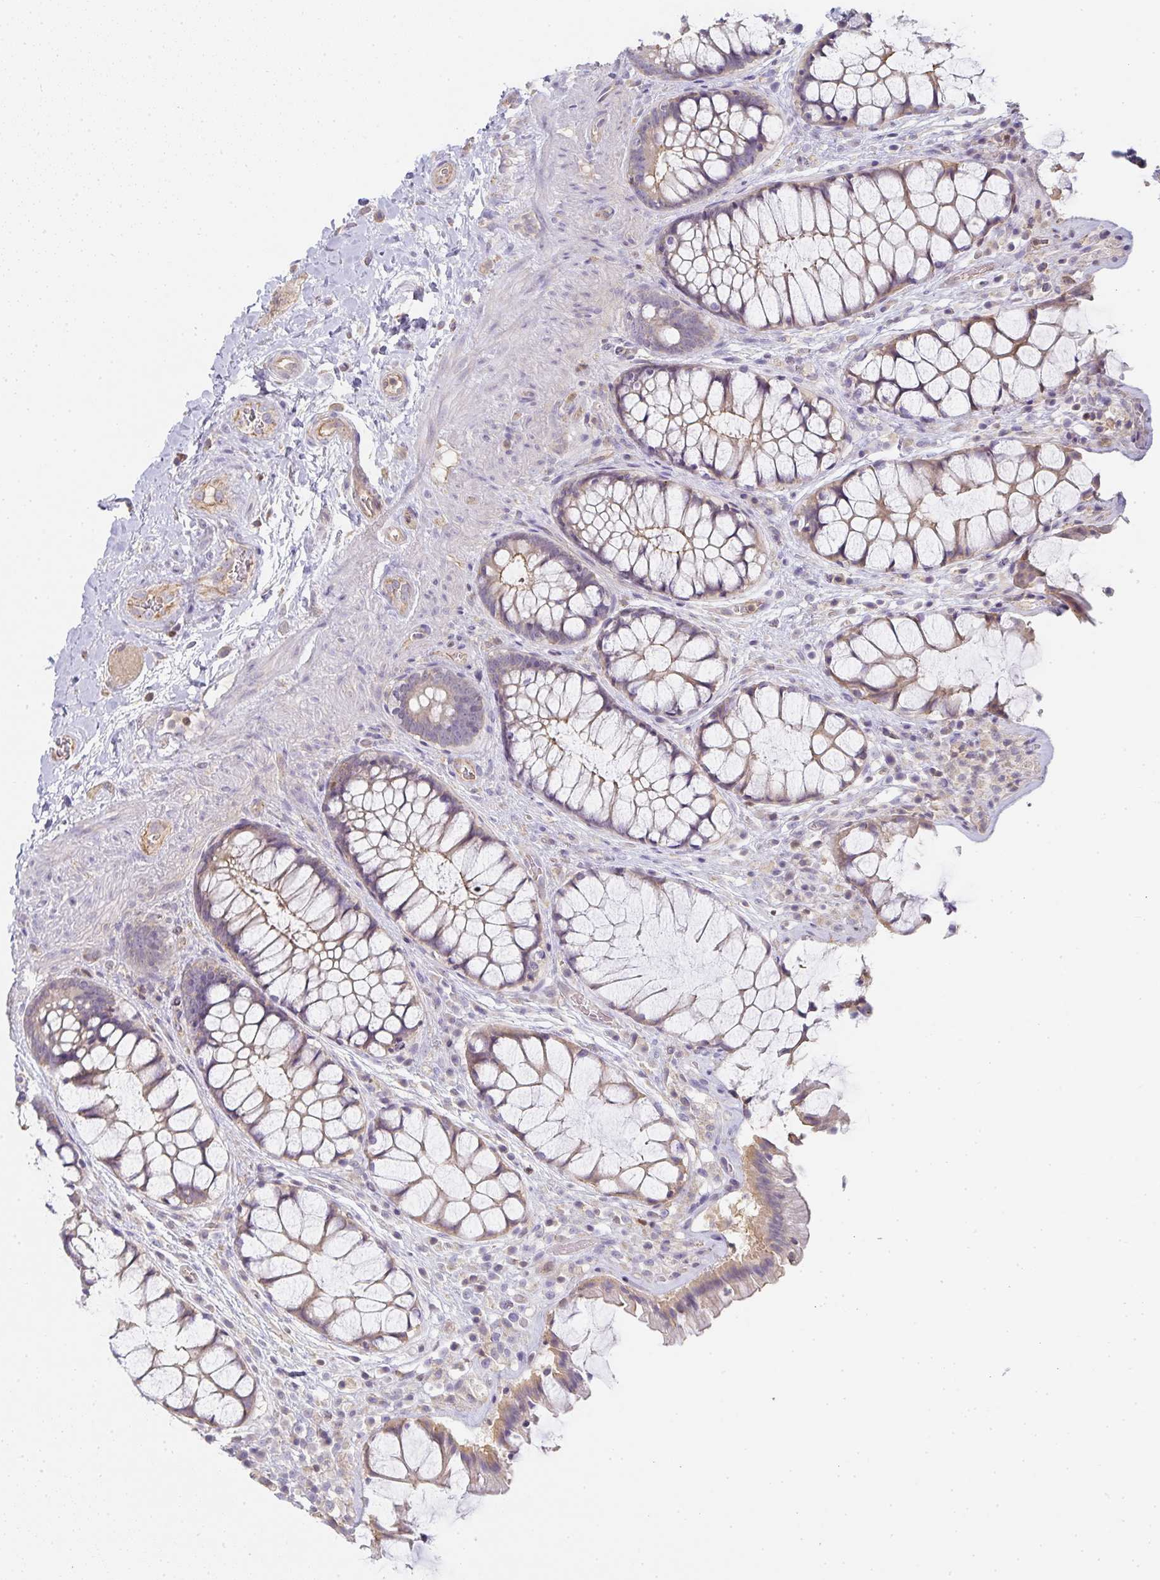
{"staining": {"intensity": "moderate", "quantity": "25%-75%", "location": "cytoplasmic/membranous"}, "tissue": "rectum", "cell_type": "Glandular cells", "image_type": "normal", "snomed": [{"axis": "morphology", "description": "Normal tissue, NOS"}, {"axis": "topography", "description": "Rectum"}], "caption": "The immunohistochemical stain labels moderate cytoplasmic/membranous positivity in glandular cells of benign rectum.", "gene": "GATA3", "patient": {"sex": "female", "age": 58}}